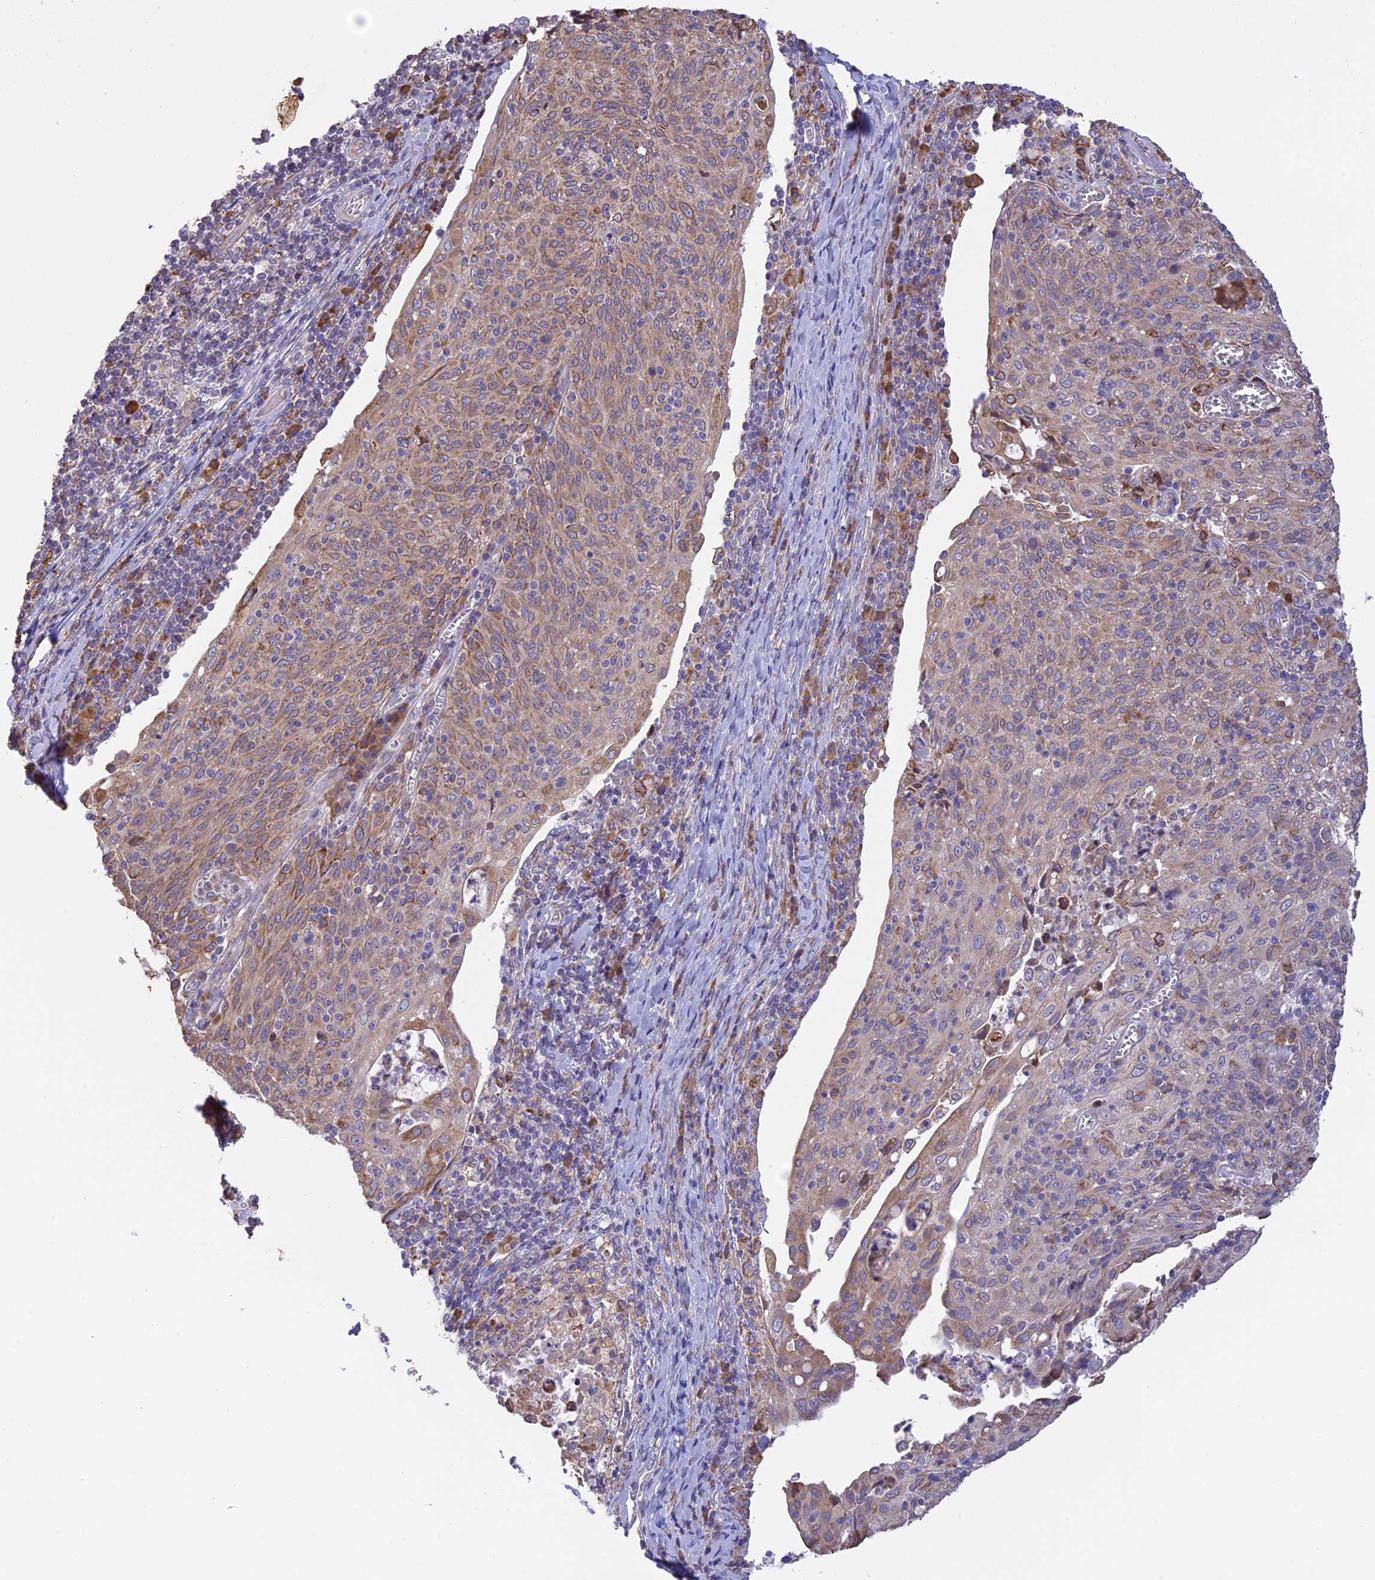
{"staining": {"intensity": "weak", "quantity": "25%-75%", "location": "cytoplasmic/membranous"}, "tissue": "cervical cancer", "cell_type": "Tumor cells", "image_type": "cancer", "snomed": [{"axis": "morphology", "description": "Squamous cell carcinoma, NOS"}, {"axis": "topography", "description": "Cervix"}], "caption": "Weak cytoplasmic/membranous expression is identified in approximately 25%-75% of tumor cells in cervical cancer (squamous cell carcinoma). Using DAB (brown) and hematoxylin (blue) stains, captured at high magnification using brightfield microscopy.", "gene": "DMRTA2", "patient": {"sex": "female", "age": 52}}